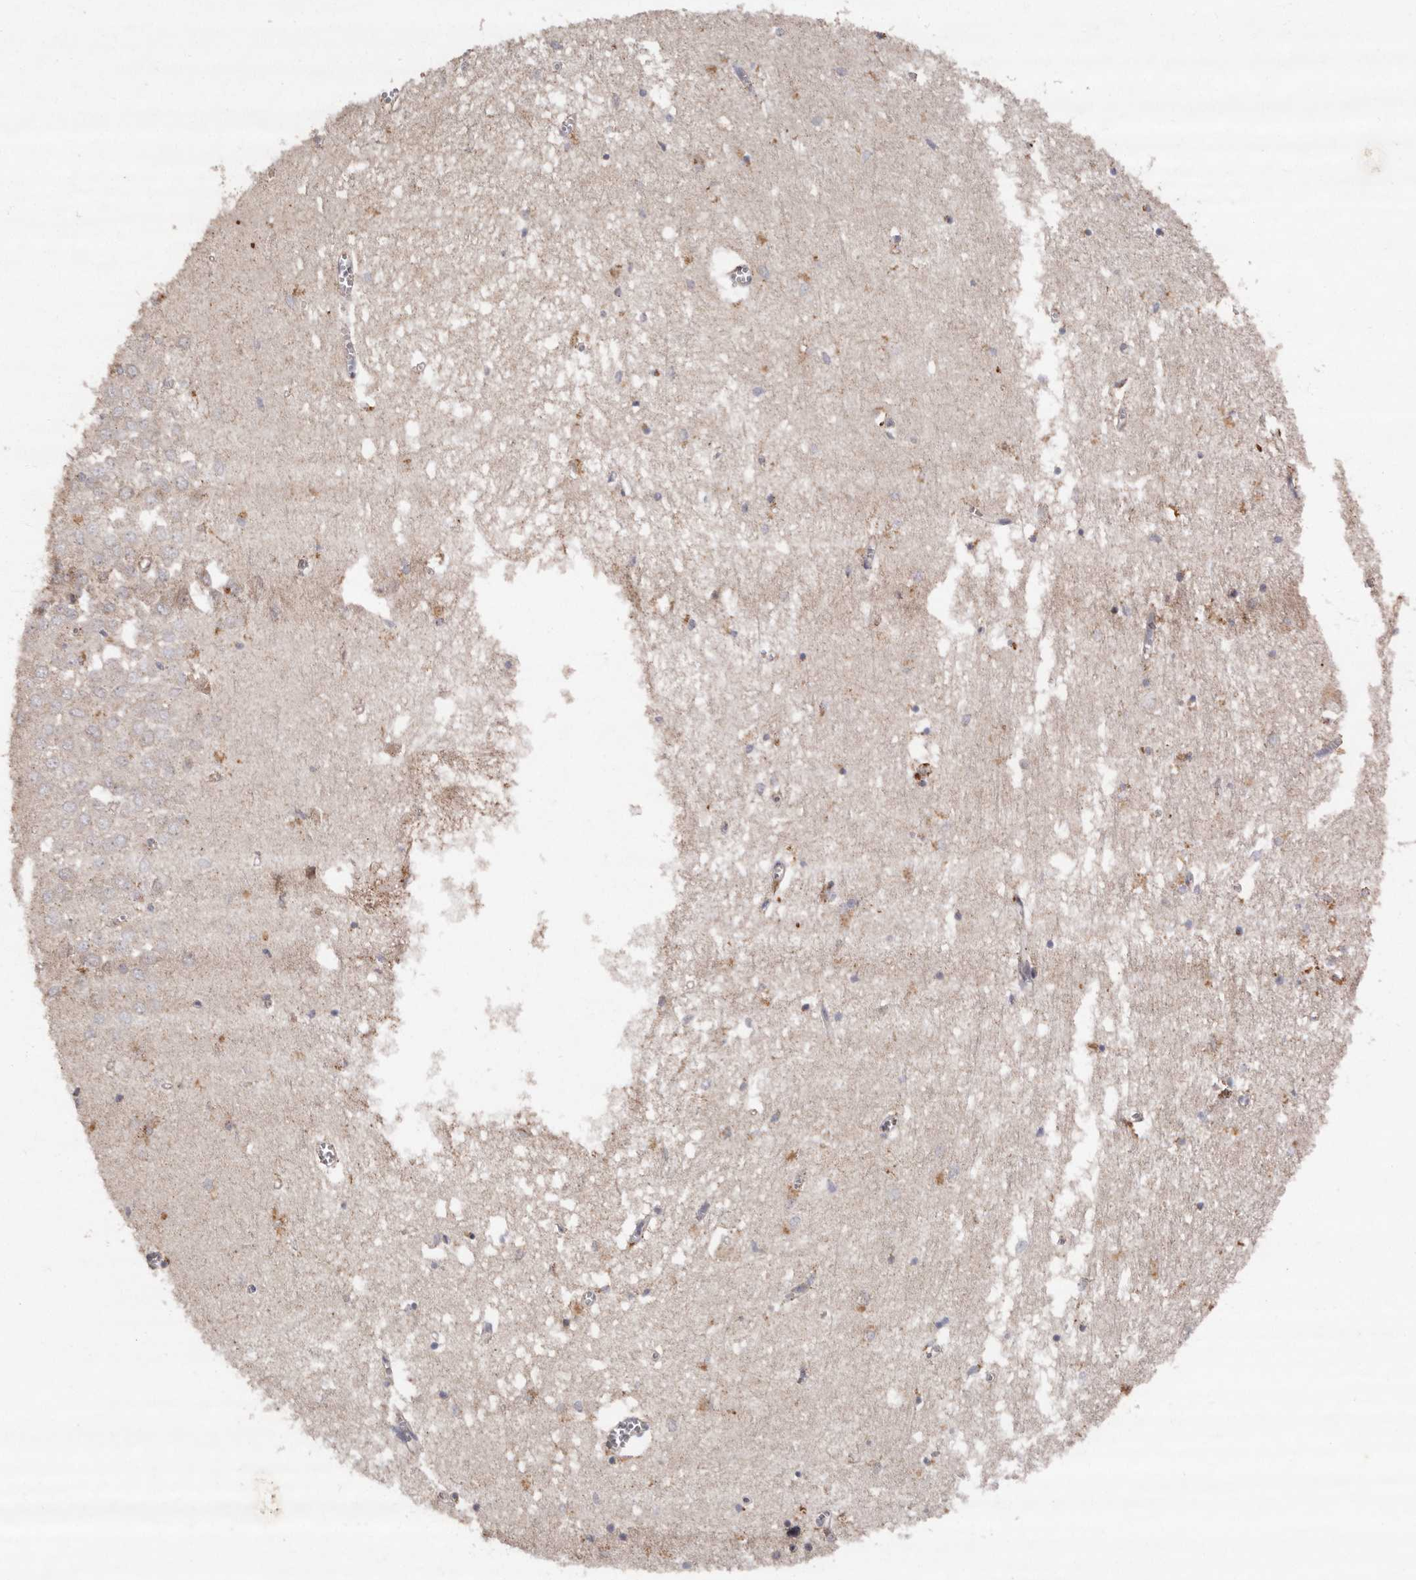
{"staining": {"intensity": "moderate", "quantity": "<25%", "location": "cytoplasmic/membranous"}, "tissue": "hippocampus", "cell_type": "Glial cells", "image_type": "normal", "snomed": [{"axis": "morphology", "description": "Normal tissue, NOS"}, {"axis": "topography", "description": "Hippocampus"}], "caption": "Approximately <25% of glial cells in unremarkable human hippocampus display moderate cytoplasmic/membranous protein positivity as visualized by brown immunohistochemical staining.", "gene": "RWDD1", "patient": {"sex": "male", "age": 70}}